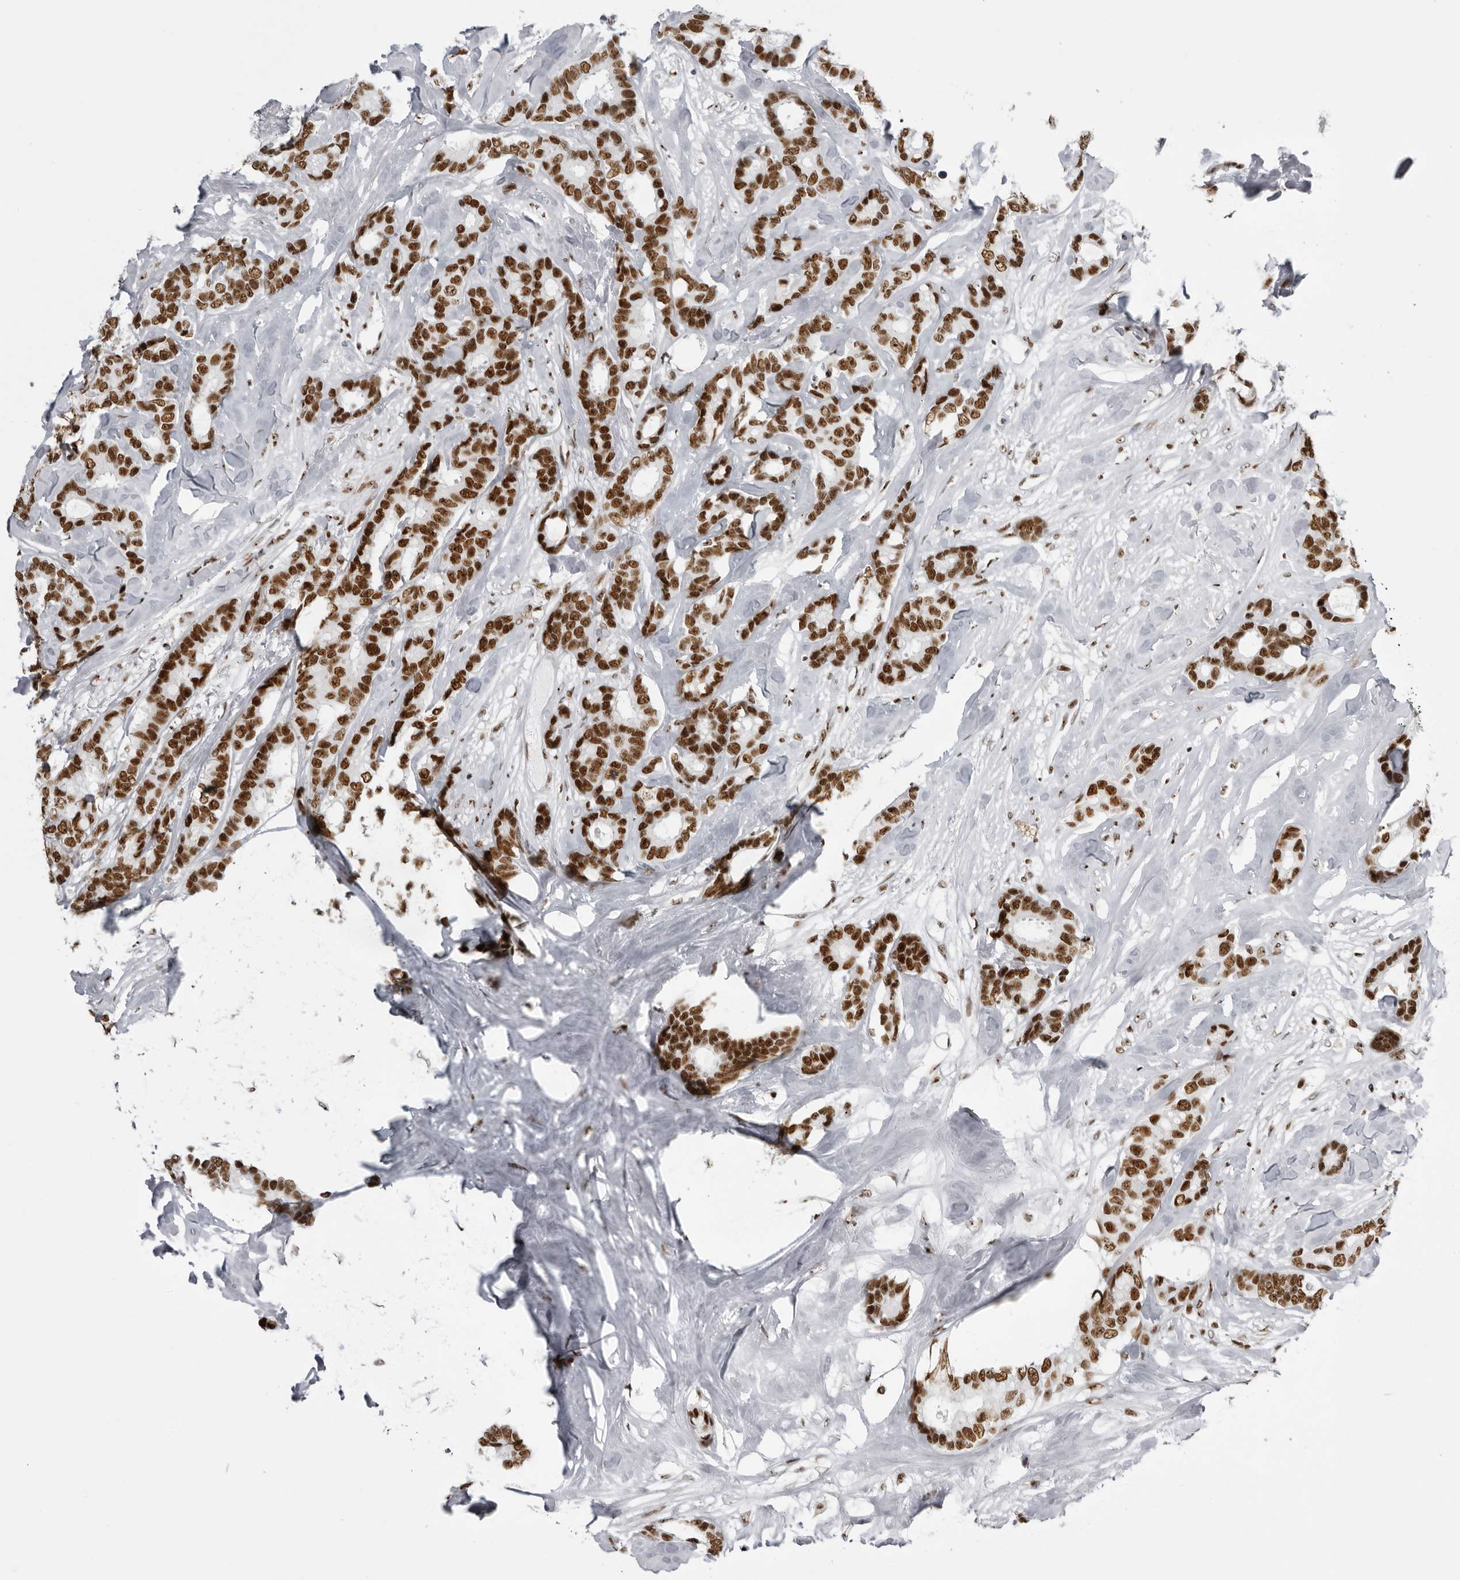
{"staining": {"intensity": "strong", "quantity": ">75%", "location": "nuclear"}, "tissue": "breast cancer", "cell_type": "Tumor cells", "image_type": "cancer", "snomed": [{"axis": "morphology", "description": "Duct carcinoma"}, {"axis": "topography", "description": "Breast"}], "caption": "A photomicrograph showing strong nuclear positivity in approximately >75% of tumor cells in breast intraductal carcinoma, as visualized by brown immunohistochemical staining.", "gene": "DHX9", "patient": {"sex": "female", "age": 87}}